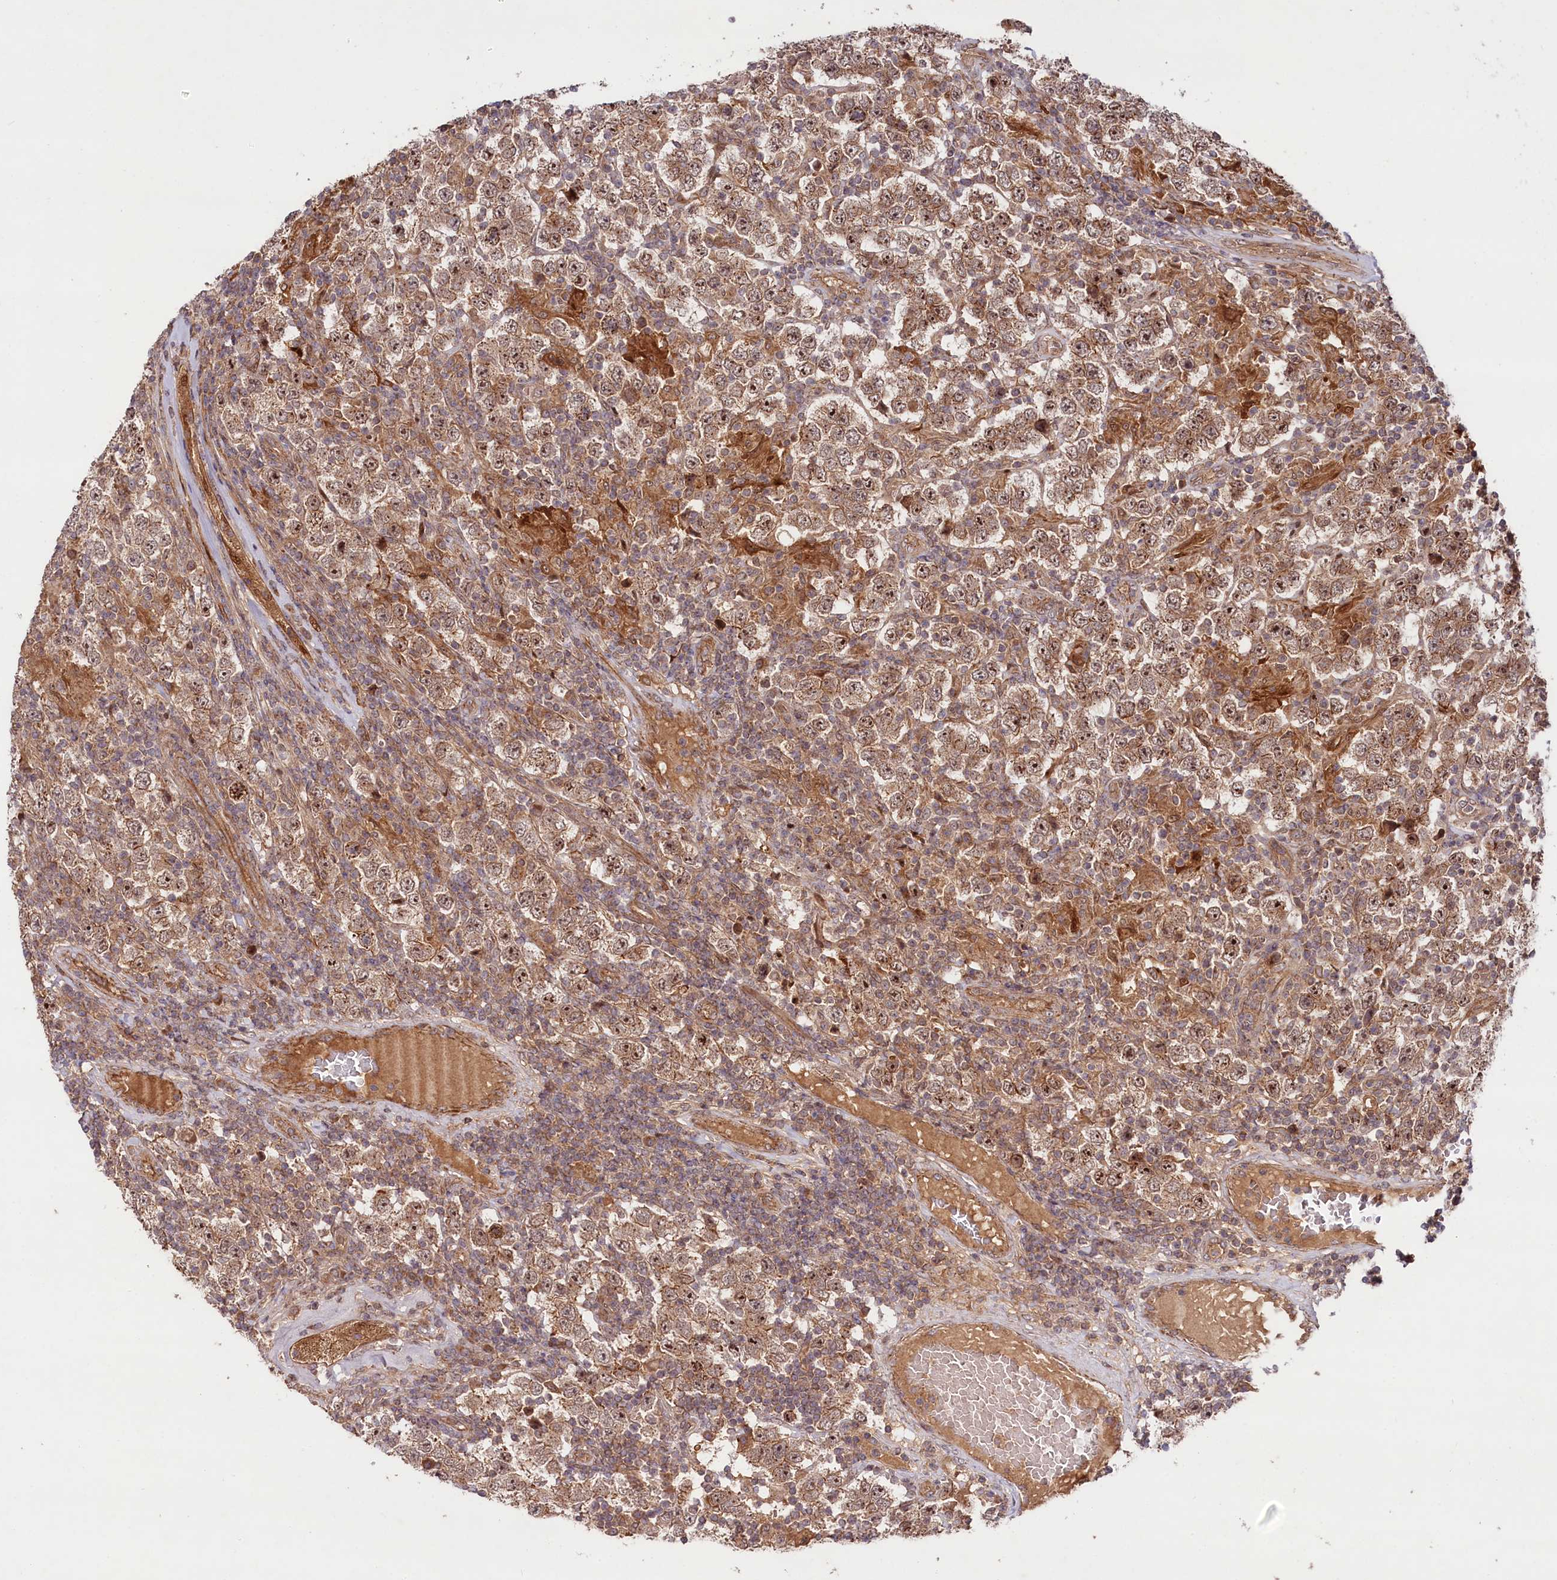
{"staining": {"intensity": "moderate", "quantity": ">75%", "location": "cytoplasmic/membranous,nuclear"}, "tissue": "testis cancer", "cell_type": "Tumor cells", "image_type": "cancer", "snomed": [{"axis": "morphology", "description": "Normal tissue, NOS"}, {"axis": "morphology", "description": "Urothelial carcinoma, High grade"}, {"axis": "morphology", "description": "Seminoma, NOS"}, {"axis": "morphology", "description": "Carcinoma, Embryonal, NOS"}, {"axis": "topography", "description": "Urinary bladder"}, {"axis": "topography", "description": "Testis"}], "caption": "Testis cancer (embryonal carcinoma) tissue displays moderate cytoplasmic/membranous and nuclear expression in approximately >75% of tumor cells", "gene": "NEDD1", "patient": {"sex": "male", "age": 41}}